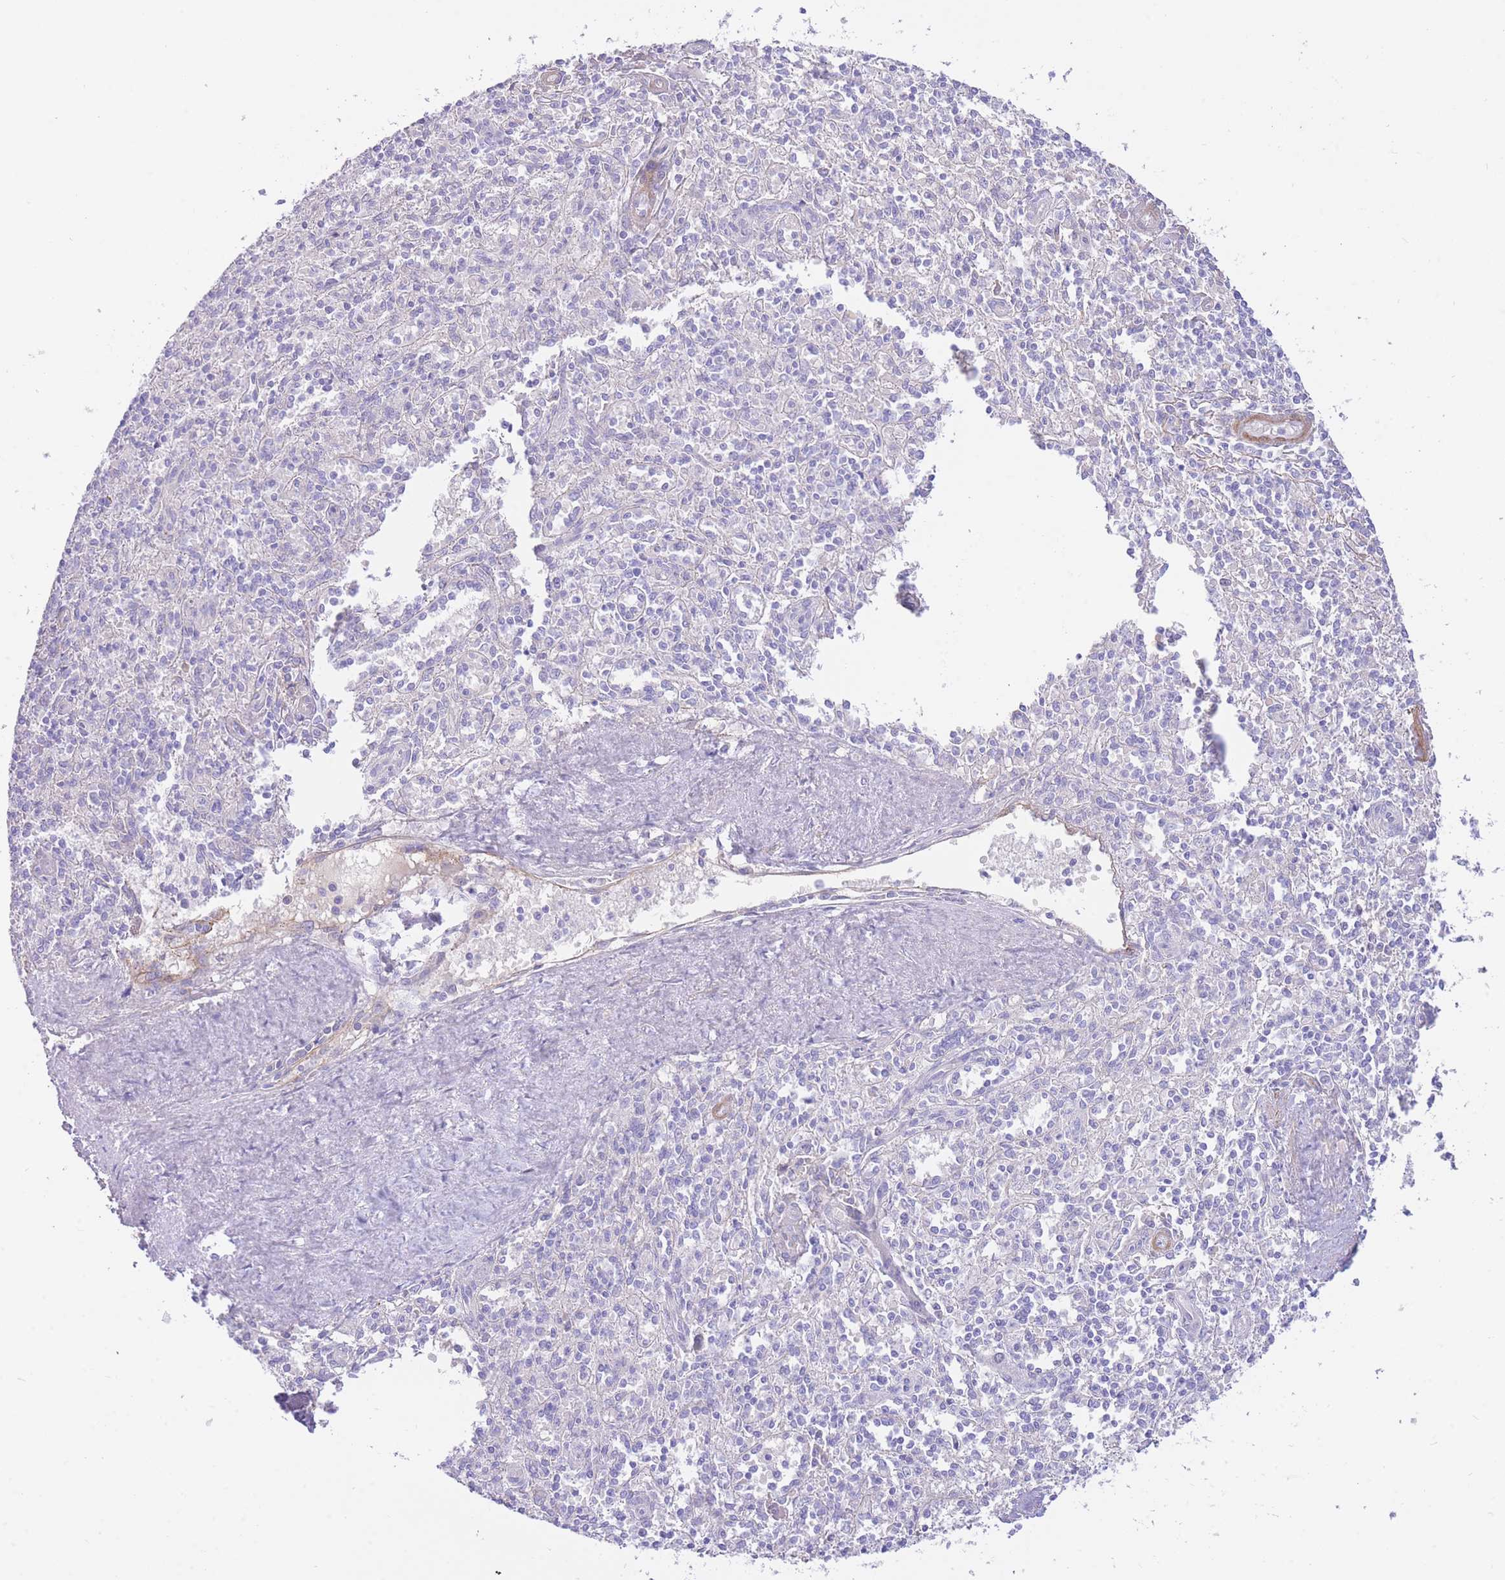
{"staining": {"intensity": "negative", "quantity": "none", "location": "none"}, "tissue": "spleen", "cell_type": "Cells in red pulp", "image_type": "normal", "snomed": [{"axis": "morphology", "description": "Normal tissue, NOS"}, {"axis": "topography", "description": "Spleen"}], "caption": "The immunohistochemistry histopathology image has no significant positivity in cells in red pulp of spleen.", "gene": "PGM1", "patient": {"sex": "female", "age": 70}}